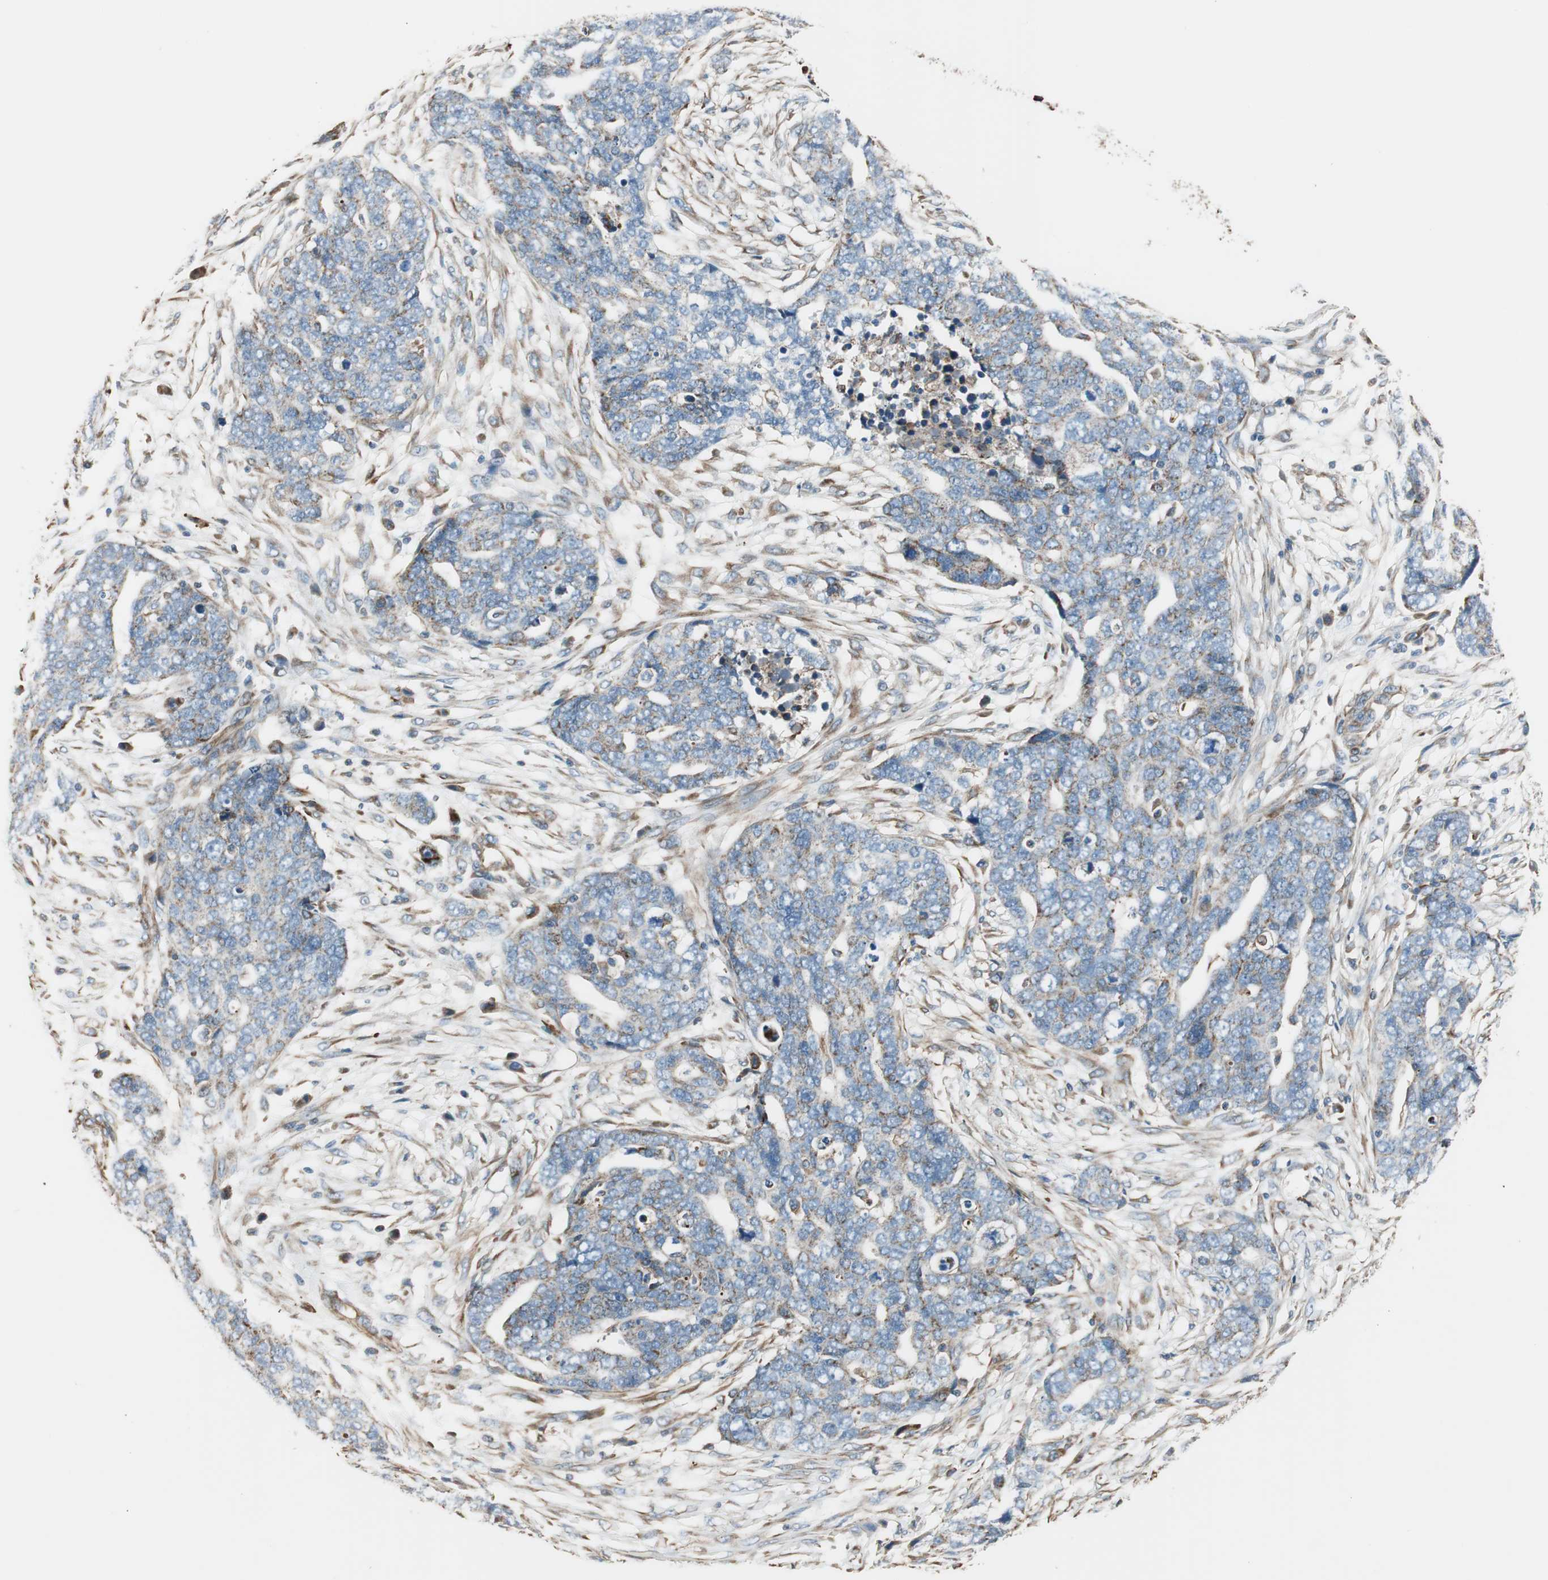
{"staining": {"intensity": "weak", "quantity": "<25%", "location": "cytoplasmic/membranous"}, "tissue": "ovarian cancer", "cell_type": "Tumor cells", "image_type": "cancer", "snomed": [{"axis": "morphology", "description": "Normal tissue, NOS"}, {"axis": "morphology", "description": "Cystadenocarcinoma, serous, NOS"}, {"axis": "topography", "description": "Fallopian tube"}, {"axis": "topography", "description": "Ovary"}], "caption": "This histopathology image is of serous cystadenocarcinoma (ovarian) stained with immunohistochemistry (IHC) to label a protein in brown with the nuclei are counter-stained blue. There is no expression in tumor cells.", "gene": "SRCIN1", "patient": {"sex": "female", "age": 56}}